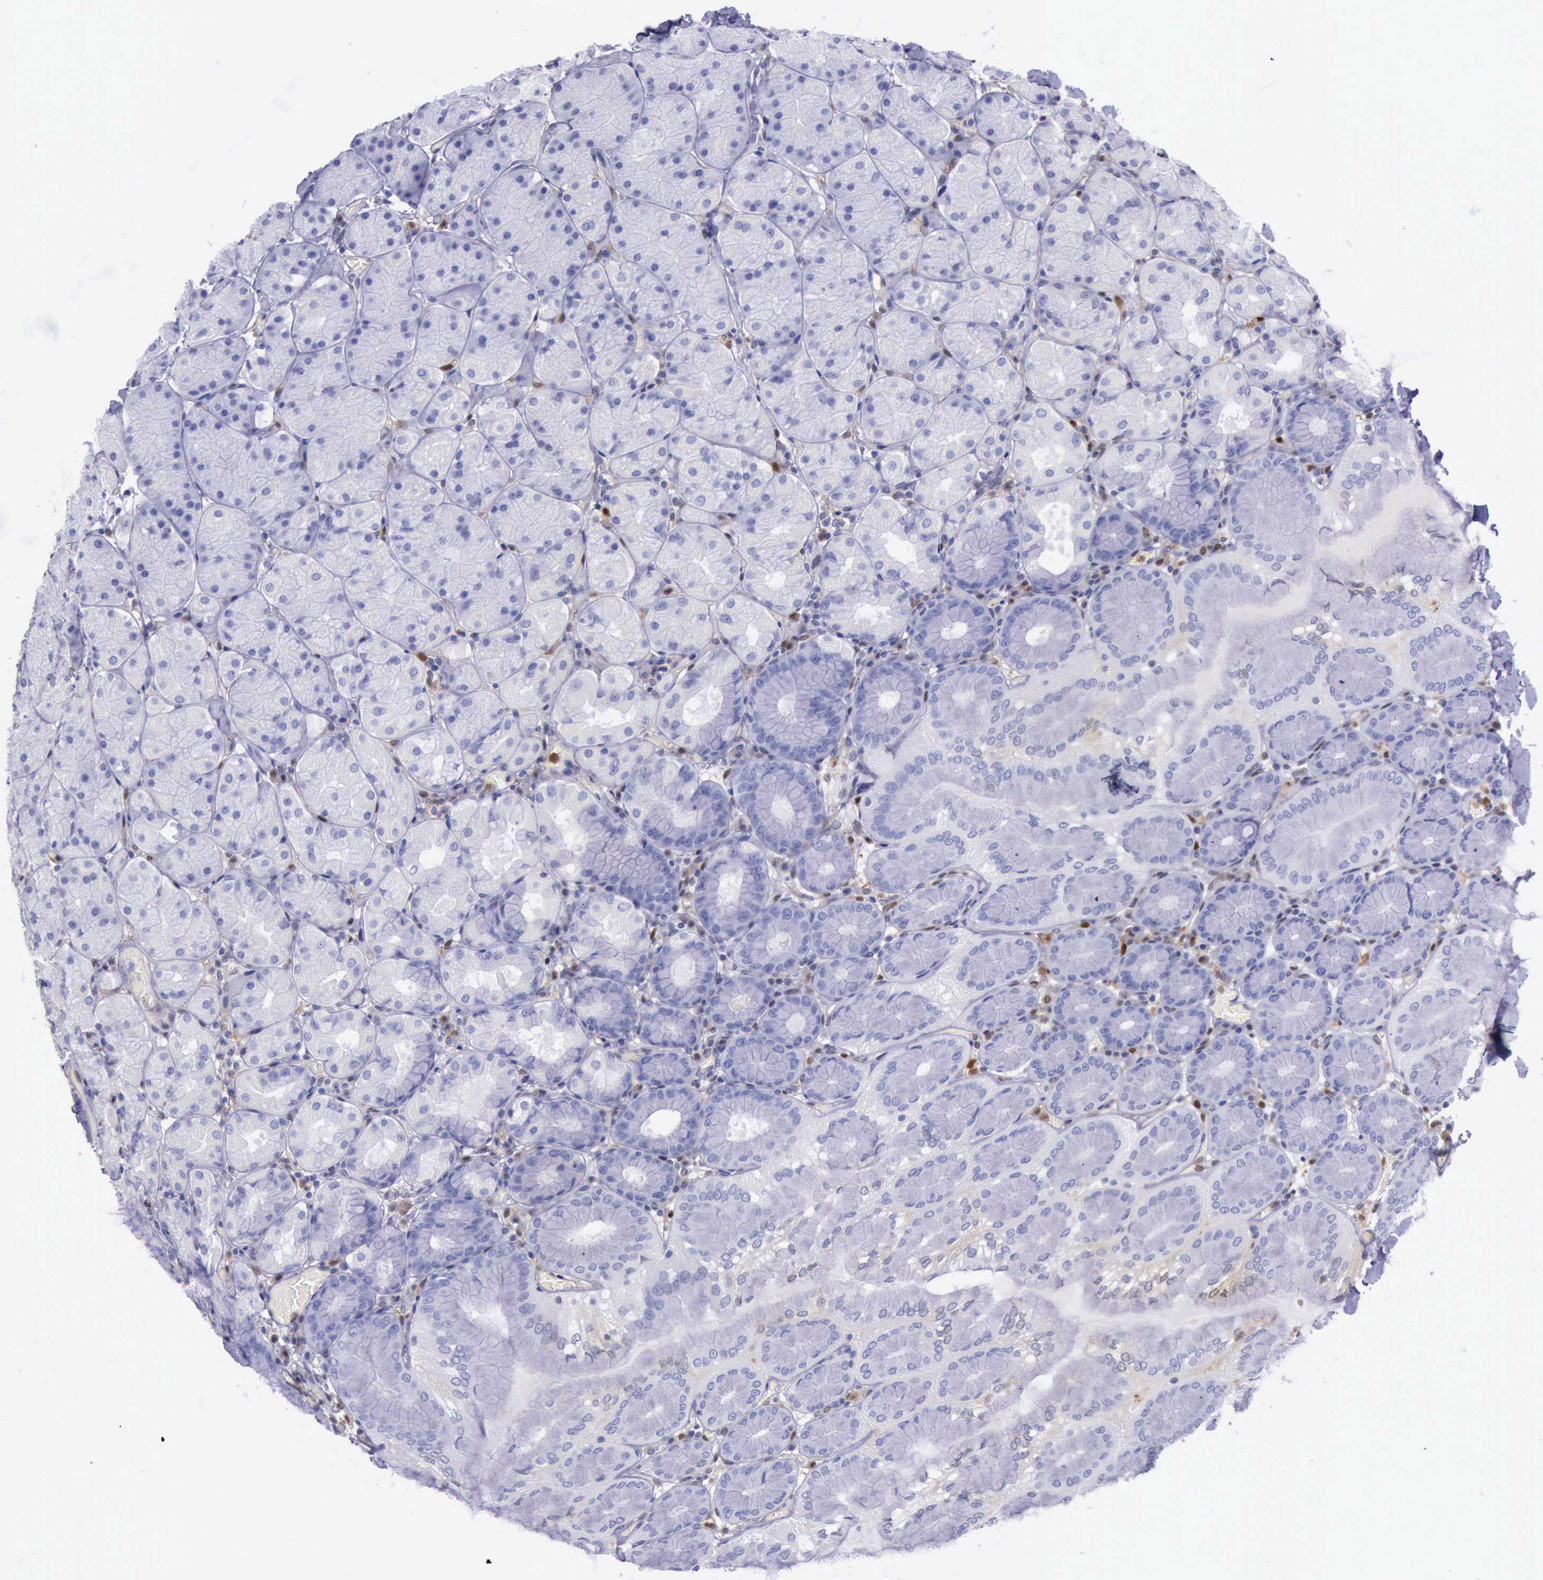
{"staining": {"intensity": "negative", "quantity": "none", "location": "none"}, "tissue": "stomach", "cell_type": "Glandular cells", "image_type": "normal", "snomed": [{"axis": "morphology", "description": "Normal tissue, NOS"}, {"axis": "topography", "description": "Stomach, upper"}, {"axis": "topography", "description": "Stomach"}], "caption": "High magnification brightfield microscopy of benign stomach stained with DAB (3,3'-diaminobenzidine) (brown) and counterstained with hematoxylin (blue): glandular cells show no significant staining.", "gene": "TYMP", "patient": {"sex": "male", "age": 76}}